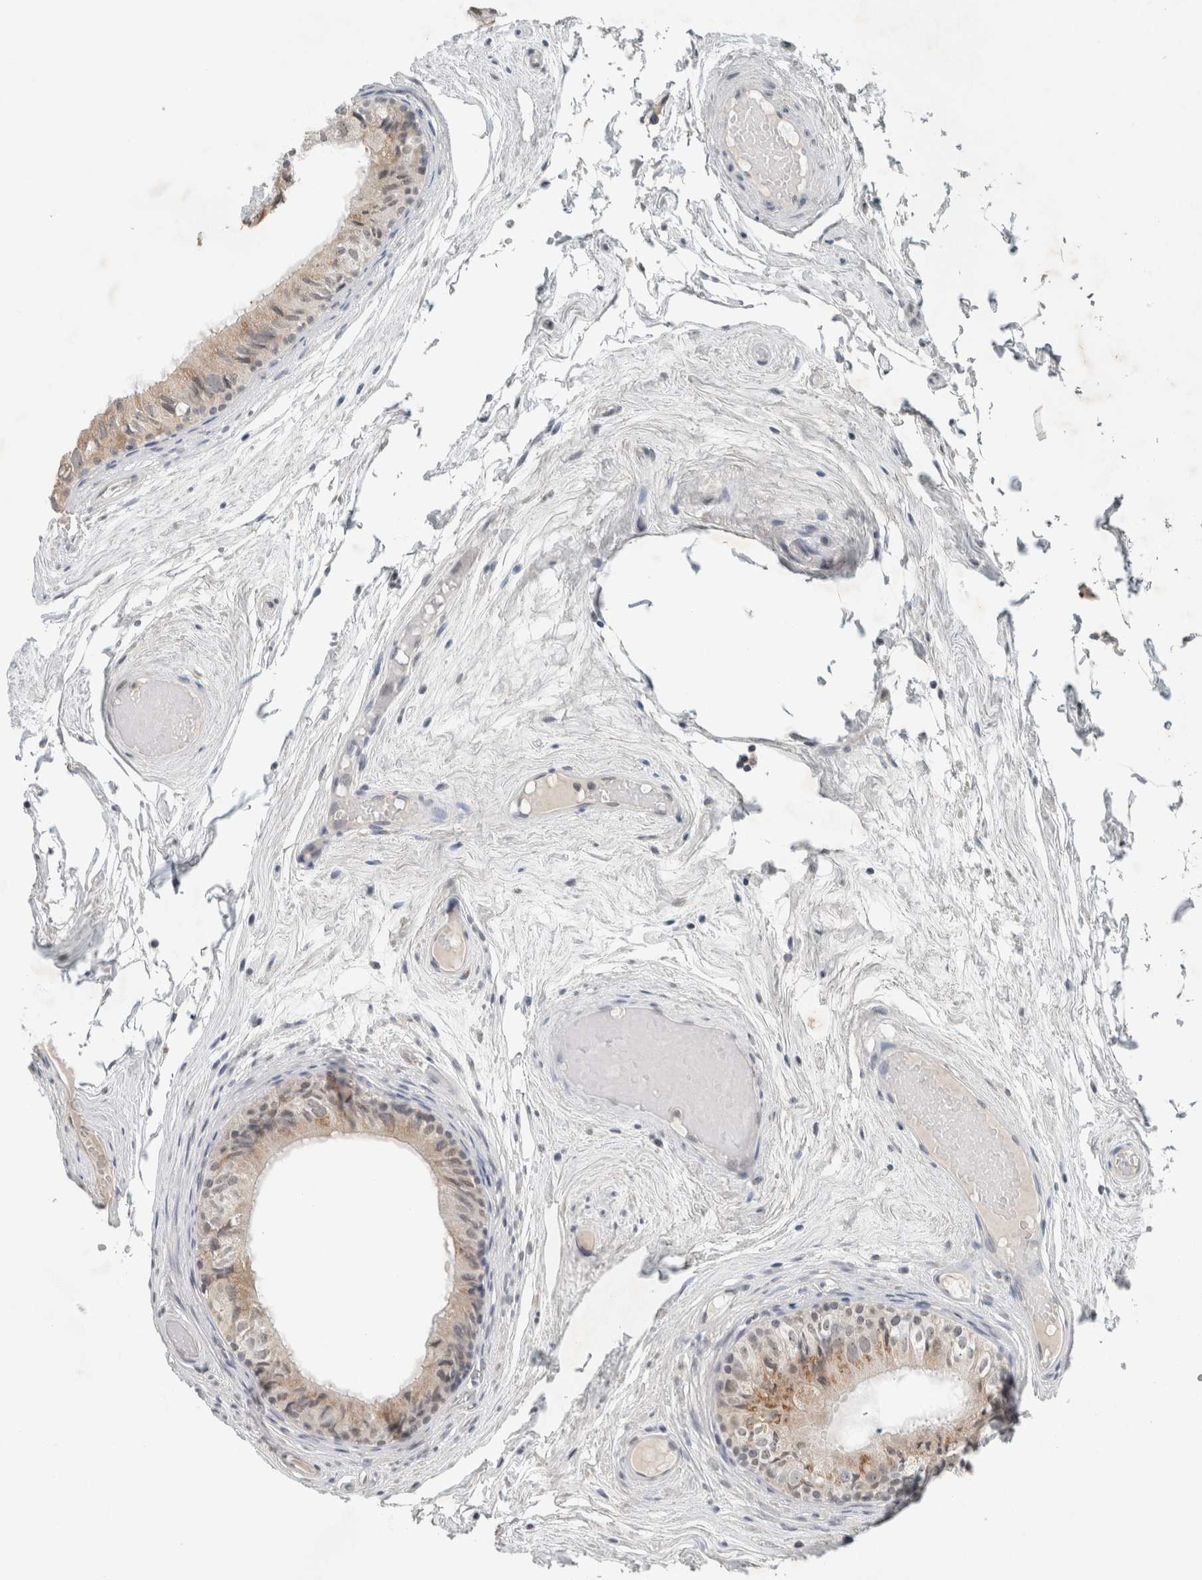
{"staining": {"intensity": "weak", "quantity": ">75%", "location": "cytoplasmic/membranous"}, "tissue": "epididymis", "cell_type": "Glandular cells", "image_type": "normal", "snomed": [{"axis": "morphology", "description": "Normal tissue, NOS"}, {"axis": "topography", "description": "Epididymis"}], "caption": "Immunohistochemistry photomicrograph of normal human epididymis stained for a protein (brown), which exhibits low levels of weak cytoplasmic/membranous positivity in about >75% of glandular cells.", "gene": "TRIT1", "patient": {"sex": "male", "age": 79}}